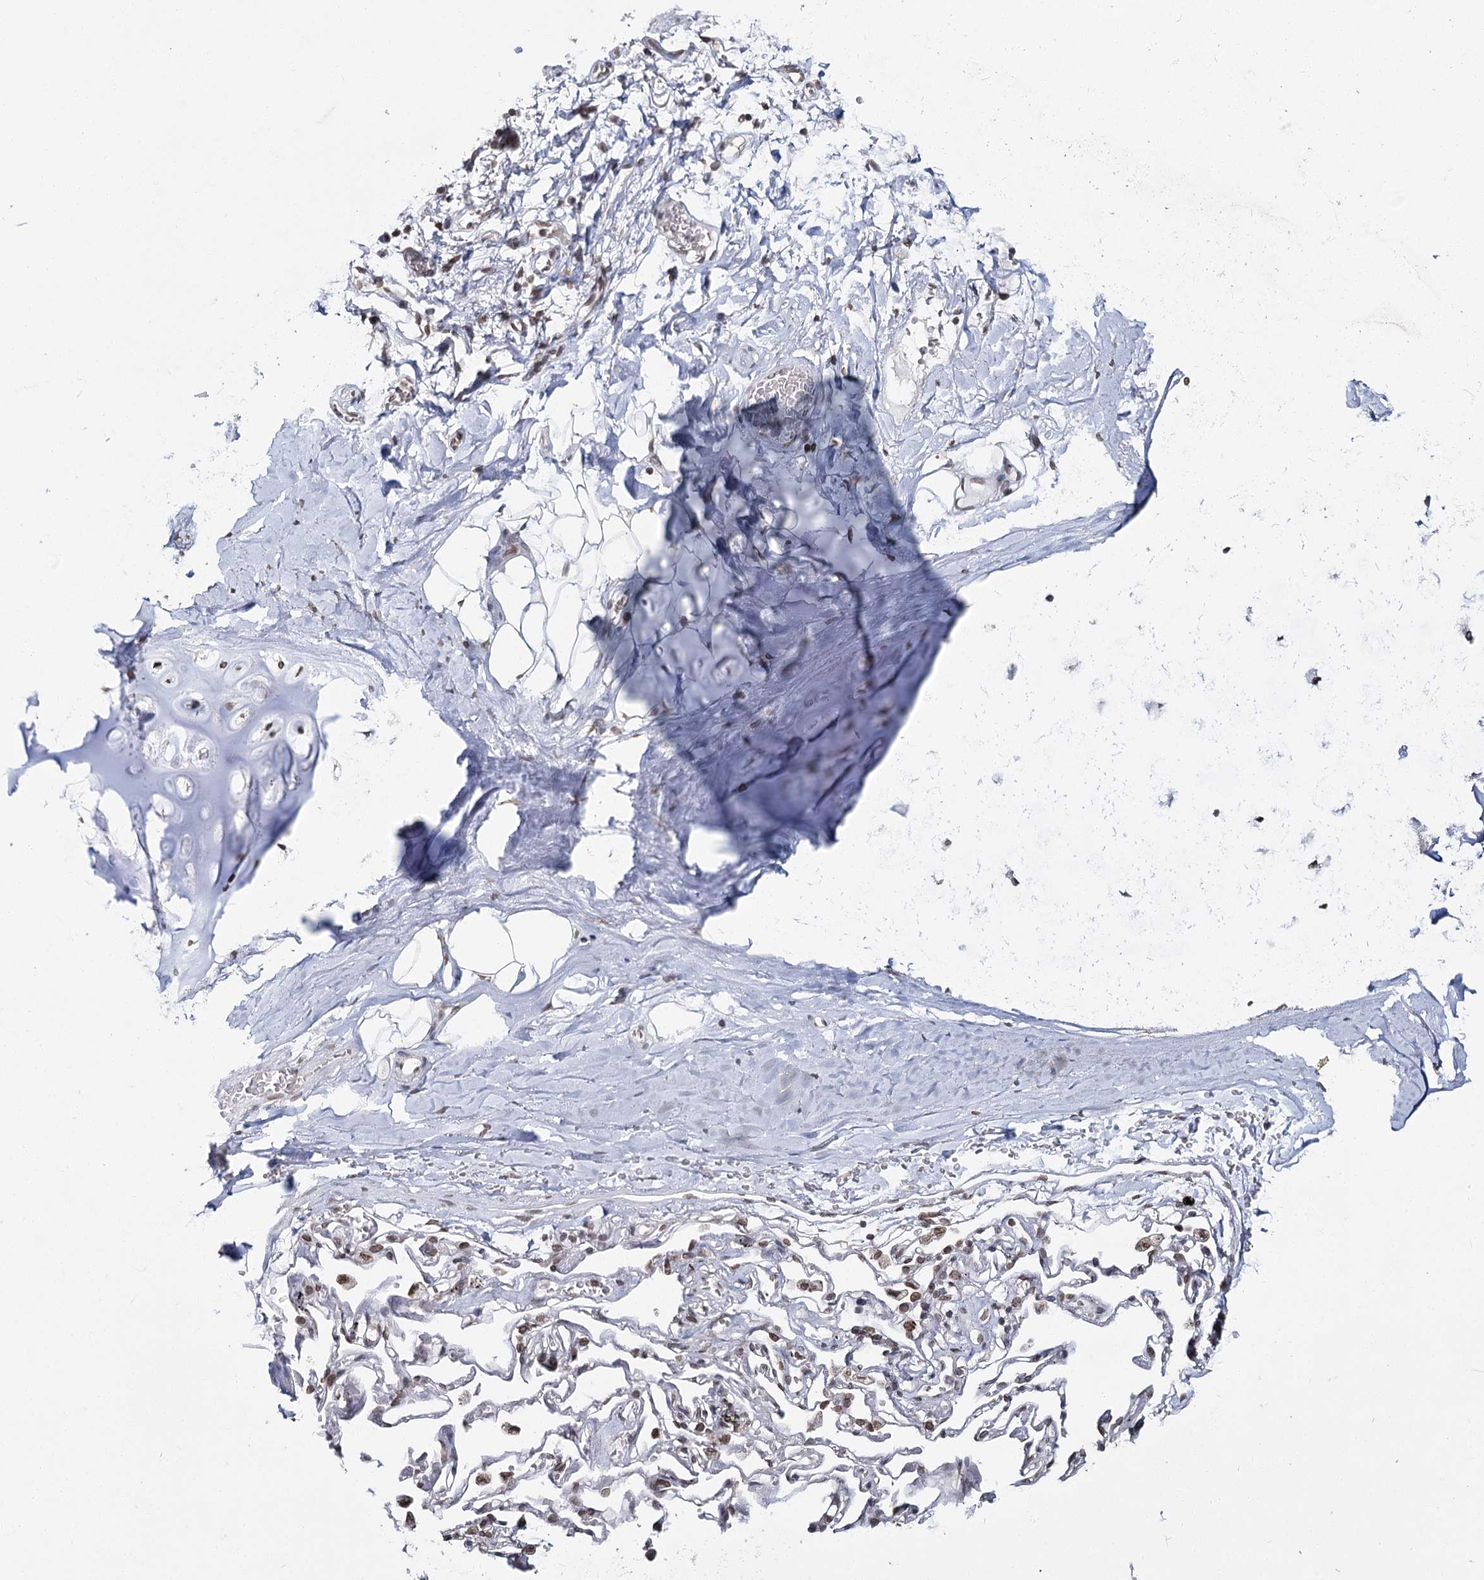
{"staining": {"intensity": "moderate", "quantity": ">75%", "location": "cytoplasmic/membranous,nuclear"}, "tissue": "adipose tissue", "cell_type": "Adipocytes", "image_type": "normal", "snomed": [{"axis": "morphology", "description": "Normal tissue, NOS"}, {"axis": "topography", "description": "Lymph node"}, {"axis": "topography", "description": "Bronchus"}], "caption": "Immunohistochemistry (DAB (3,3'-diaminobenzidine)) staining of benign adipose tissue demonstrates moderate cytoplasmic/membranous,nuclear protein staining in approximately >75% of adipocytes. (DAB IHC, brown staining for protein, blue staining for nuclei).", "gene": "KIAA0930", "patient": {"sex": "male", "age": 63}}